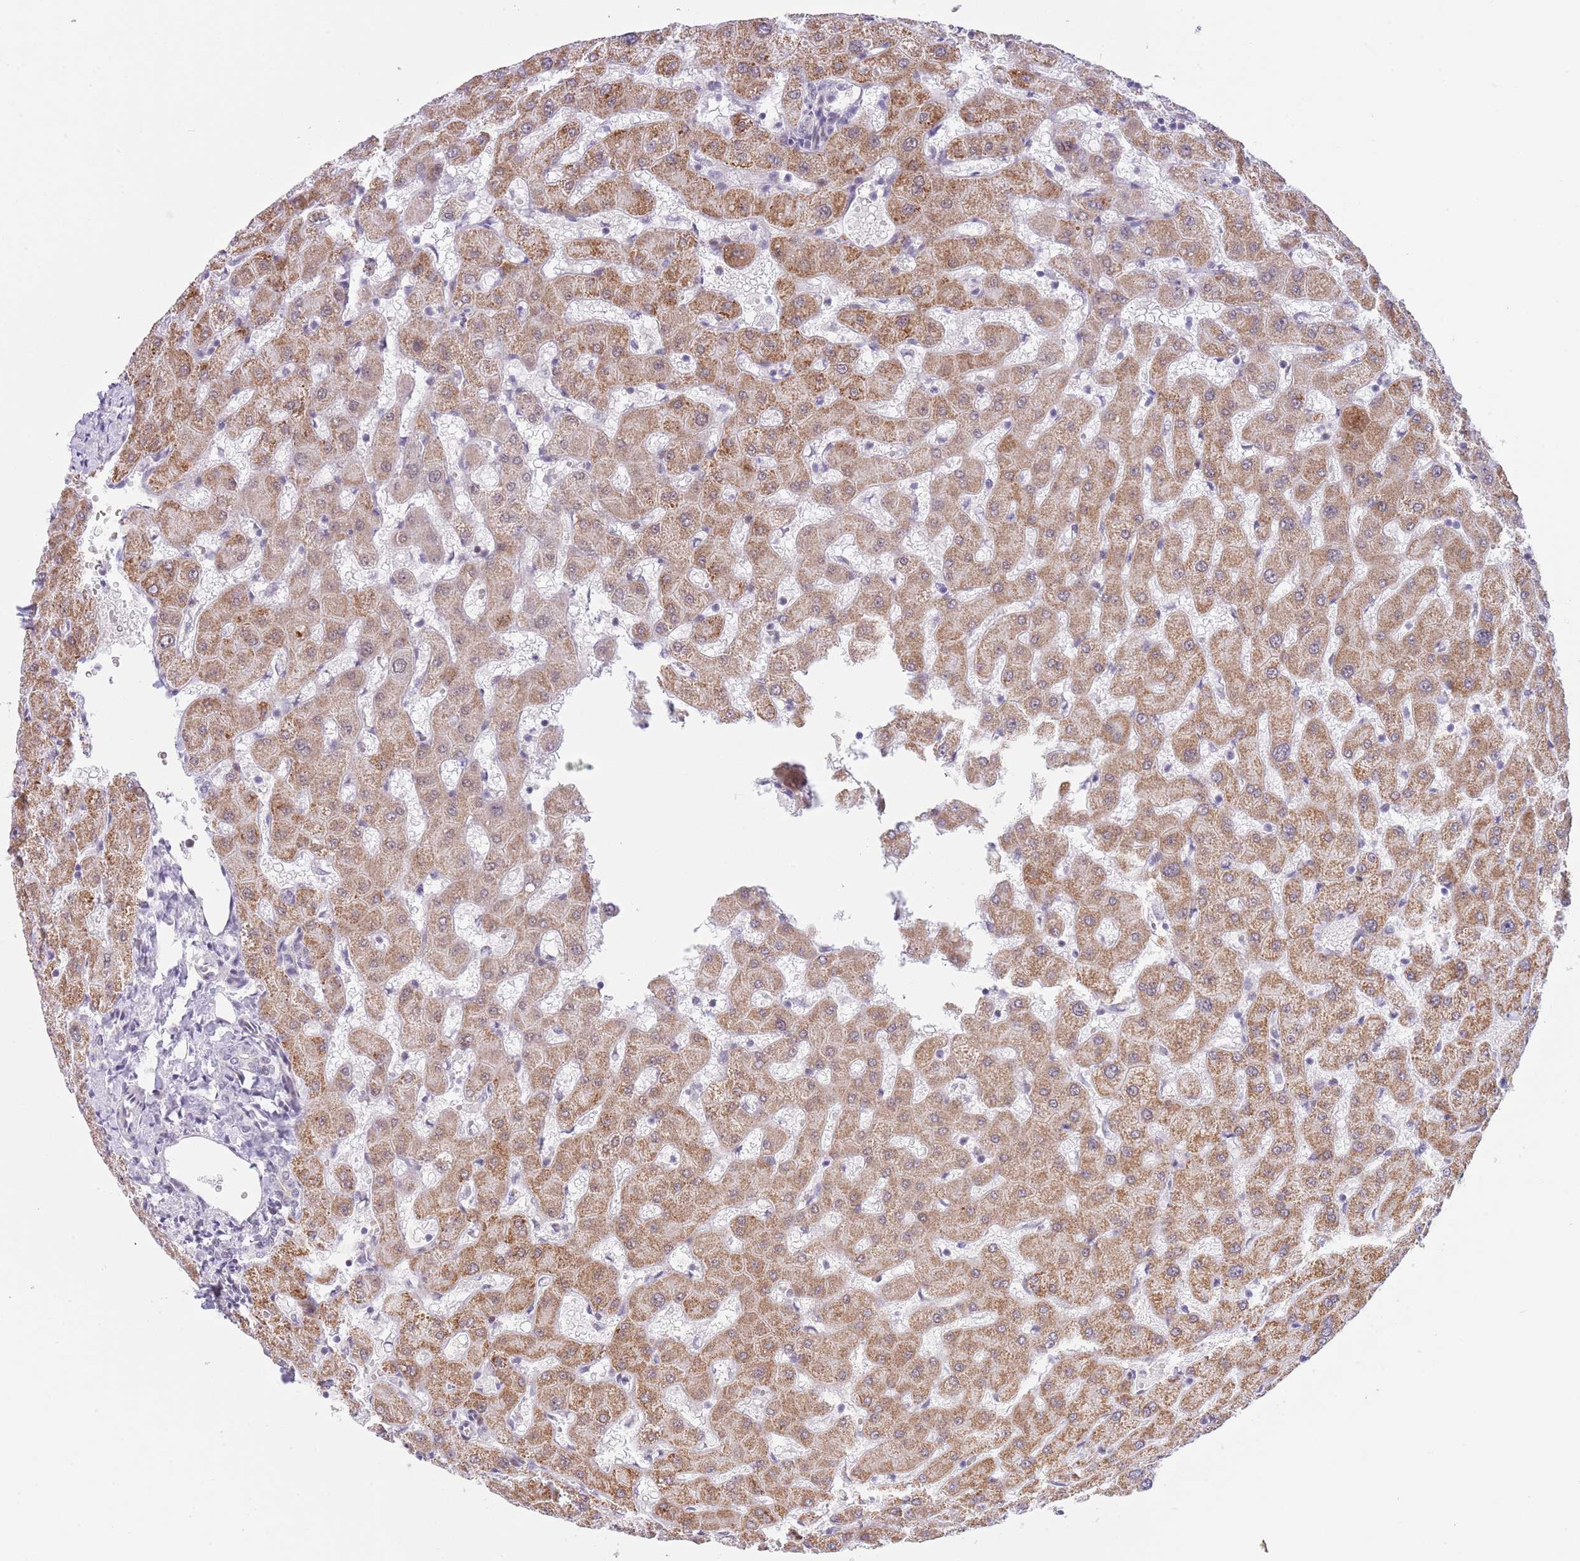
{"staining": {"intensity": "negative", "quantity": "none", "location": "none"}, "tissue": "liver", "cell_type": "Cholangiocytes", "image_type": "normal", "snomed": [{"axis": "morphology", "description": "Normal tissue, NOS"}, {"axis": "topography", "description": "Liver"}], "caption": "There is no significant positivity in cholangiocytes of liver.", "gene": "RFX1", "patient": {"sex": "female", "age": 63}}